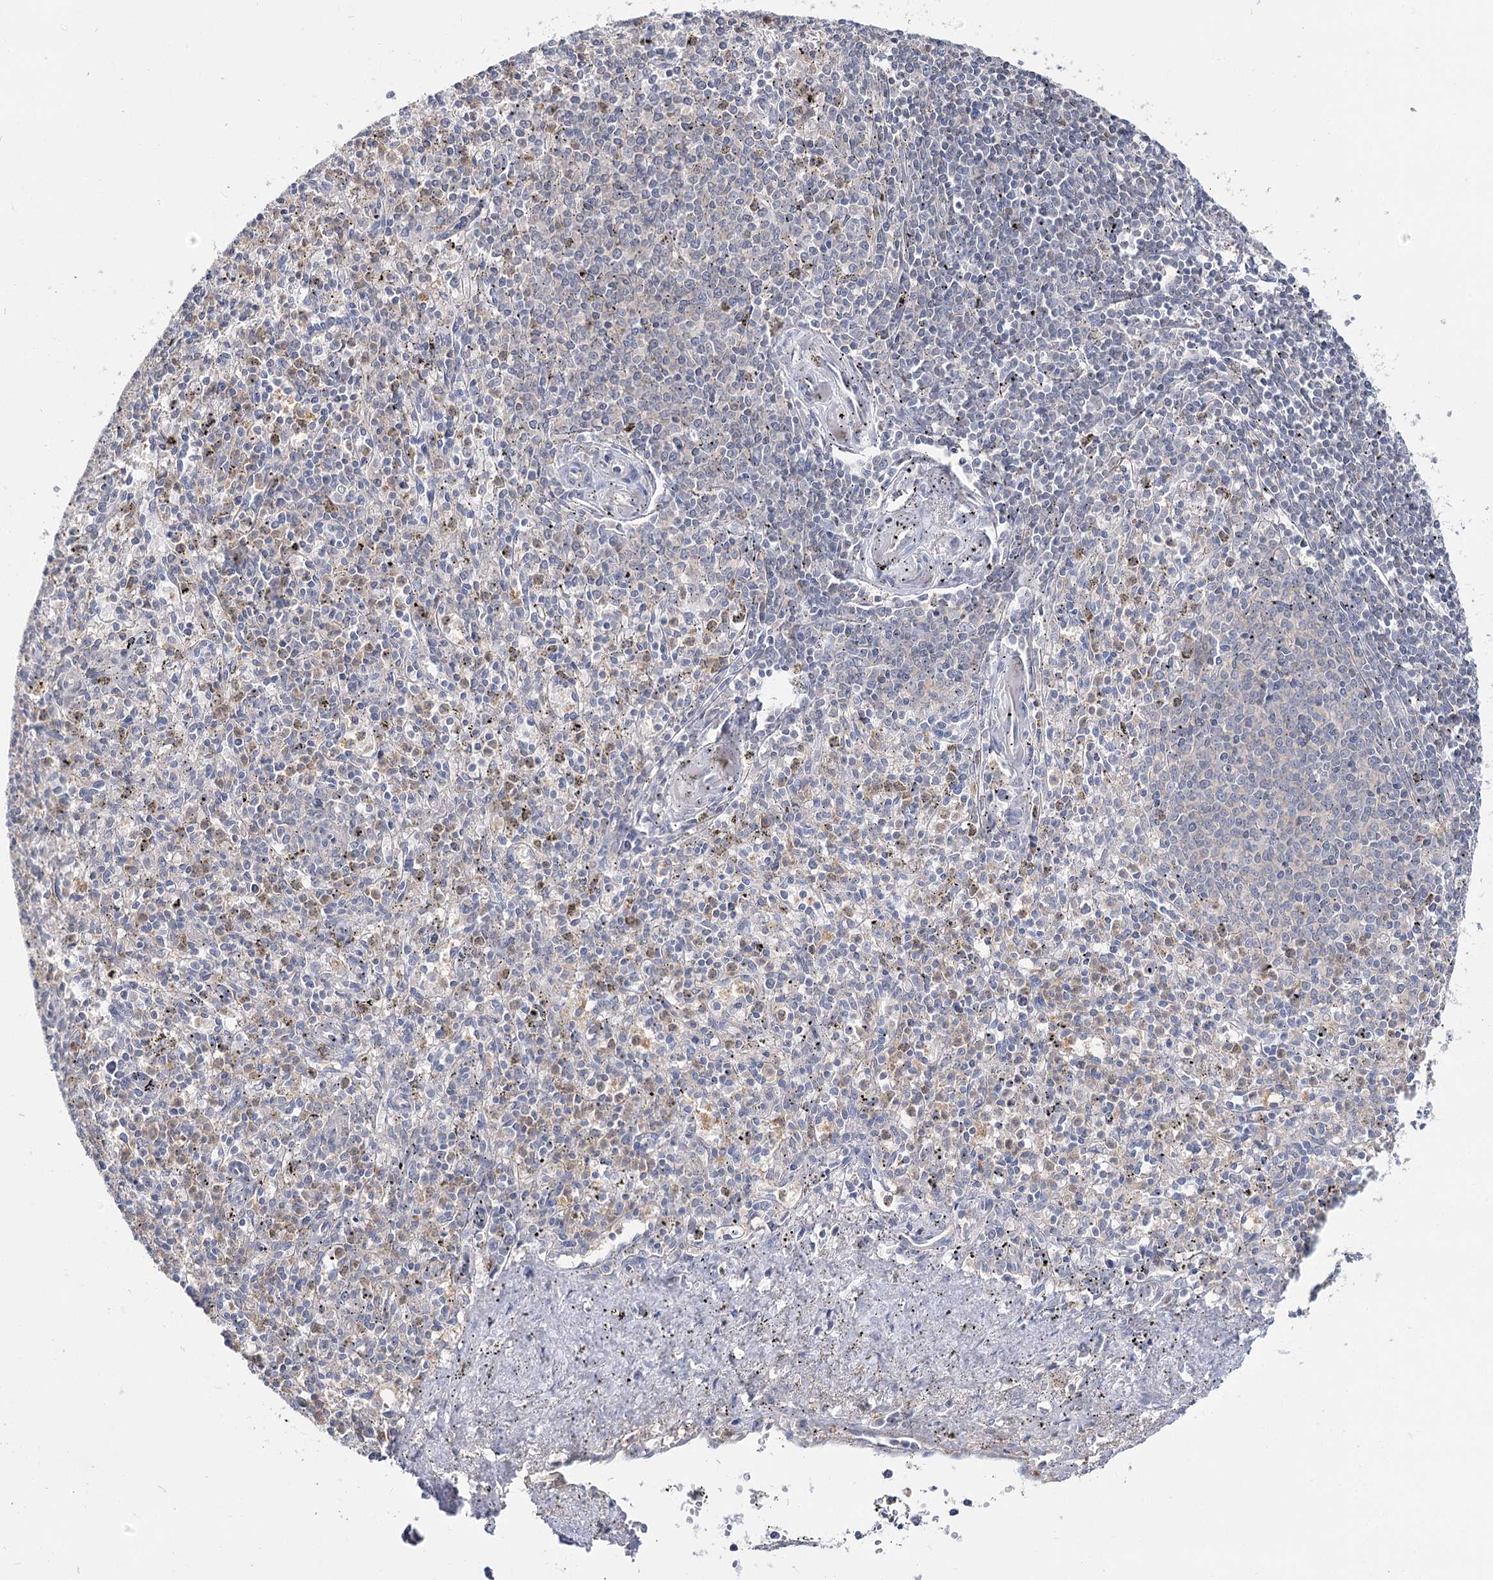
{"staining": {"intensity": "negative", "quantity": "none", "location": "none"}, "tissue": "spleen", "cell_type": "Cells in red pulp", "image_type": "normal", "snomed": [{"axis": "morphology", "description": "Normal tissue, NOS"}, {"axis": "topography", "description": "Spleen"}], "caption": "Immunohistochemistry image of normal spleen: human spleen stained with DAB (3,3'-diaminobenzidine) demonstrates no significant protein positivity in cells in red pulp.", "gene": "UGP2", "patient": {"sex": "male", "age": 72}}